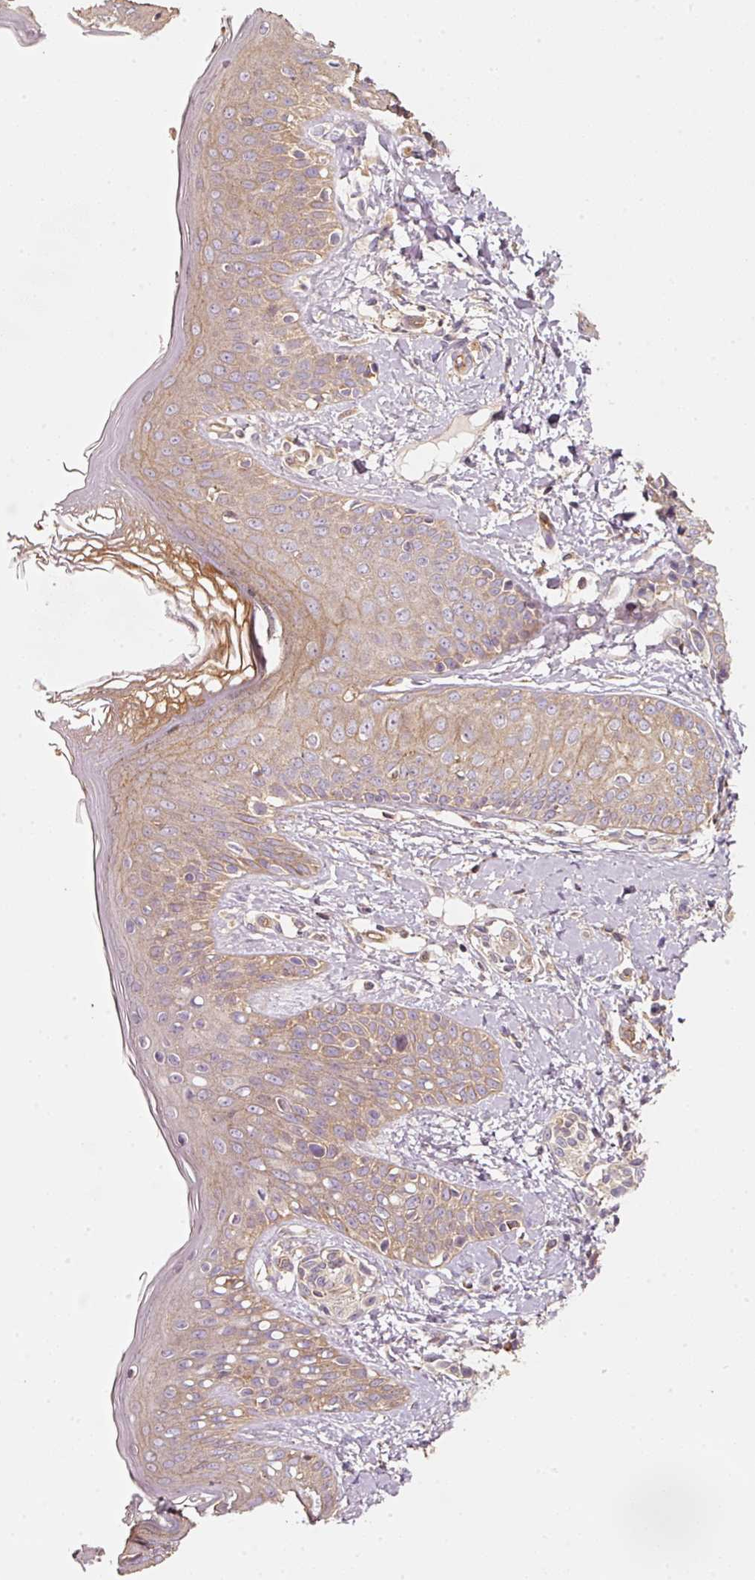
{"staining": {"intensity": "weak", "quantity": ">75%", "location": "cytoplasmic/membranous"}, "tissue": "skin", "cell_type": "Fibroblasts", "image_type": "normal", "snomed": [{"axis": "morphology", "description": "Normal tissue, NOS"}, {"axis": "topography", "description": "Skin"}], "caption": "This histopathology image displays benign skin stained with immunohistochemistry to label a protein in brown. The cytoplasmic/membranous of fibroblasts show weak positivity for the protein. Nuclei are counter-stained blue.", "gene": "CEP95", "patient": {"sex": "male", "age": 16}}